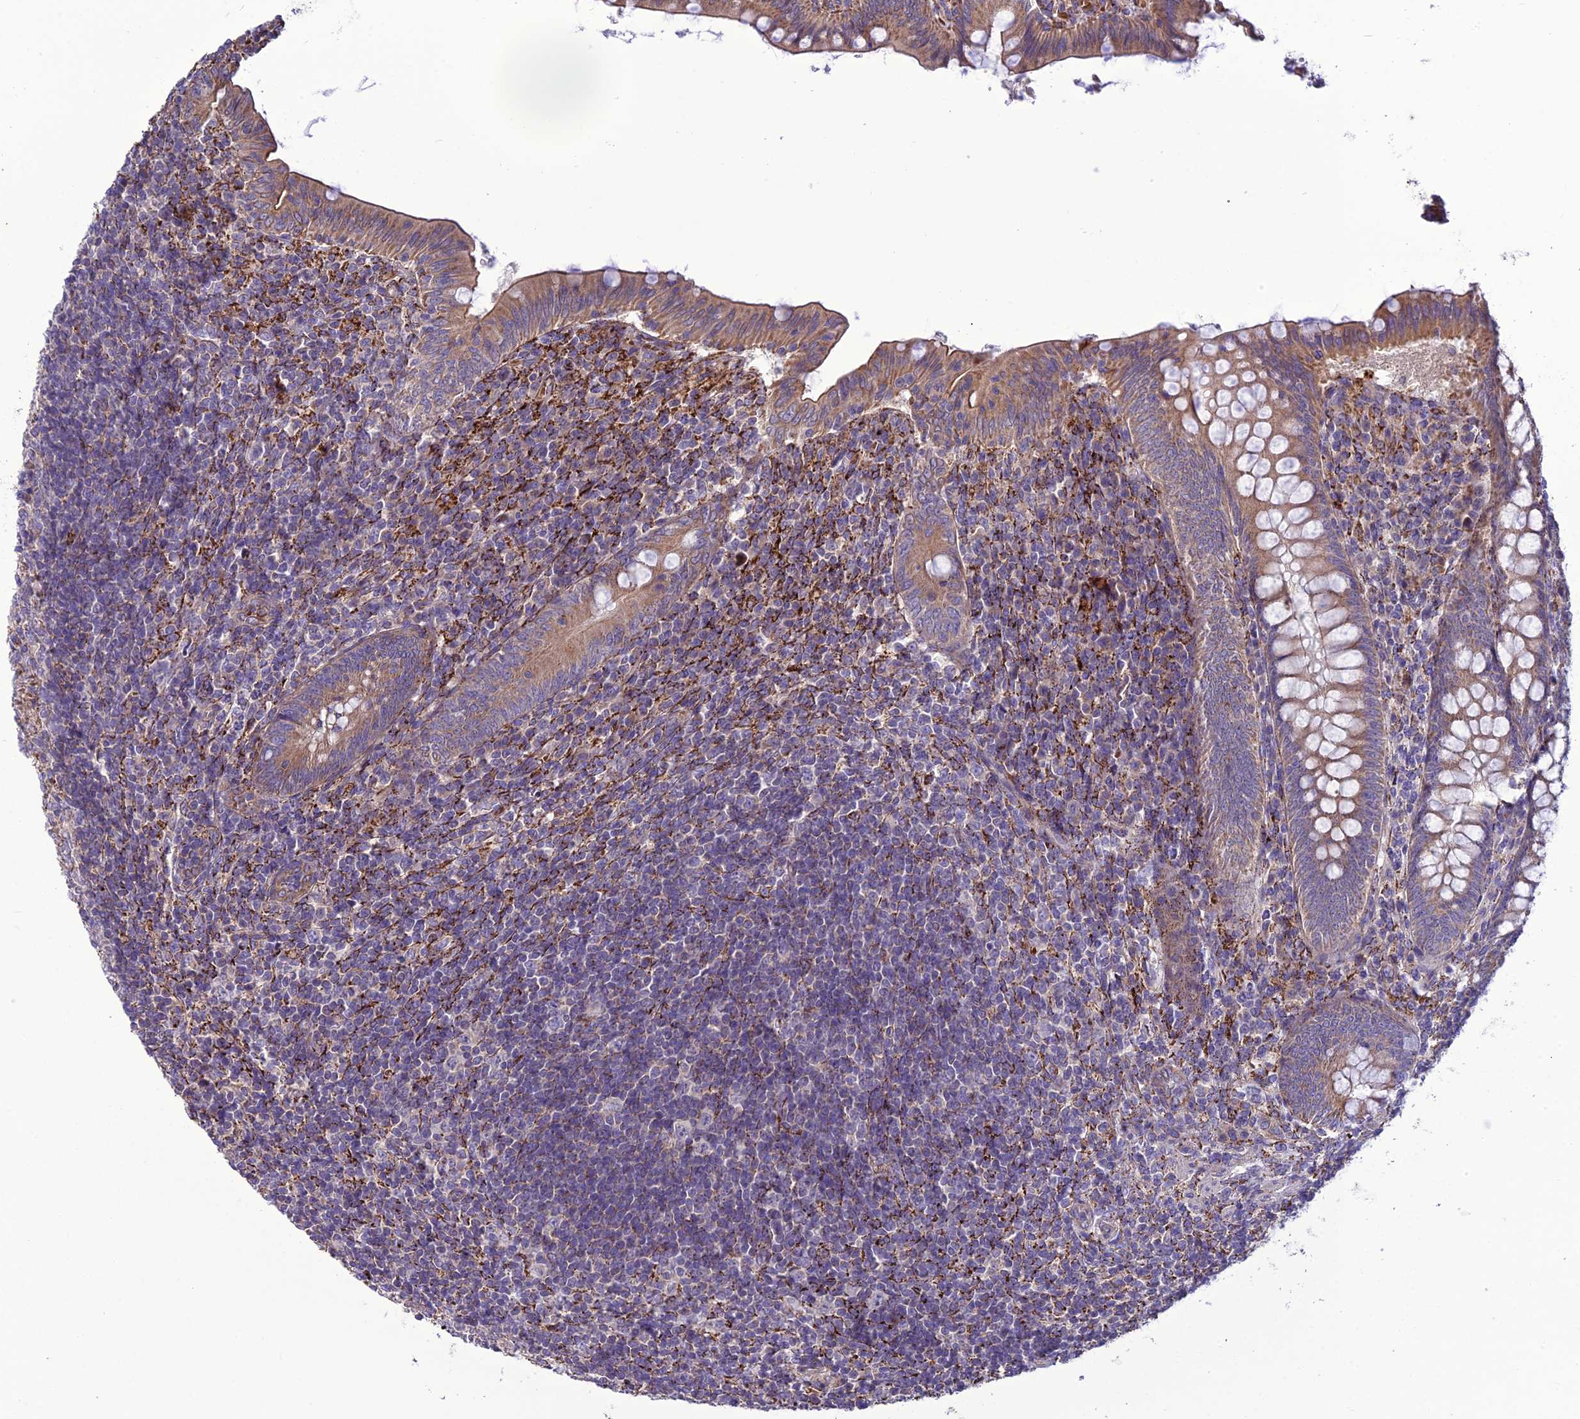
{"staining": {"intensity": "moderate", "quantity": ">75%", "location": "cytoplasmic/membranous"}, "tissue": "appendix", "cell_type": "Glandular cells", "image_type": "normal", "snomed": [{"axis": "morphology", "description": "Normal tissue, NOS"}, {"axis": "topography", "description": "Appendix"}], "caption": "Immunohistochemical staining of benign appendix exhibits moderate cytoplasmic/membranous protein positivity in approximately >75% of glandular cells.", "gene": "ENSG00000260272", "patient": {"sex": "male", "age": 14}}